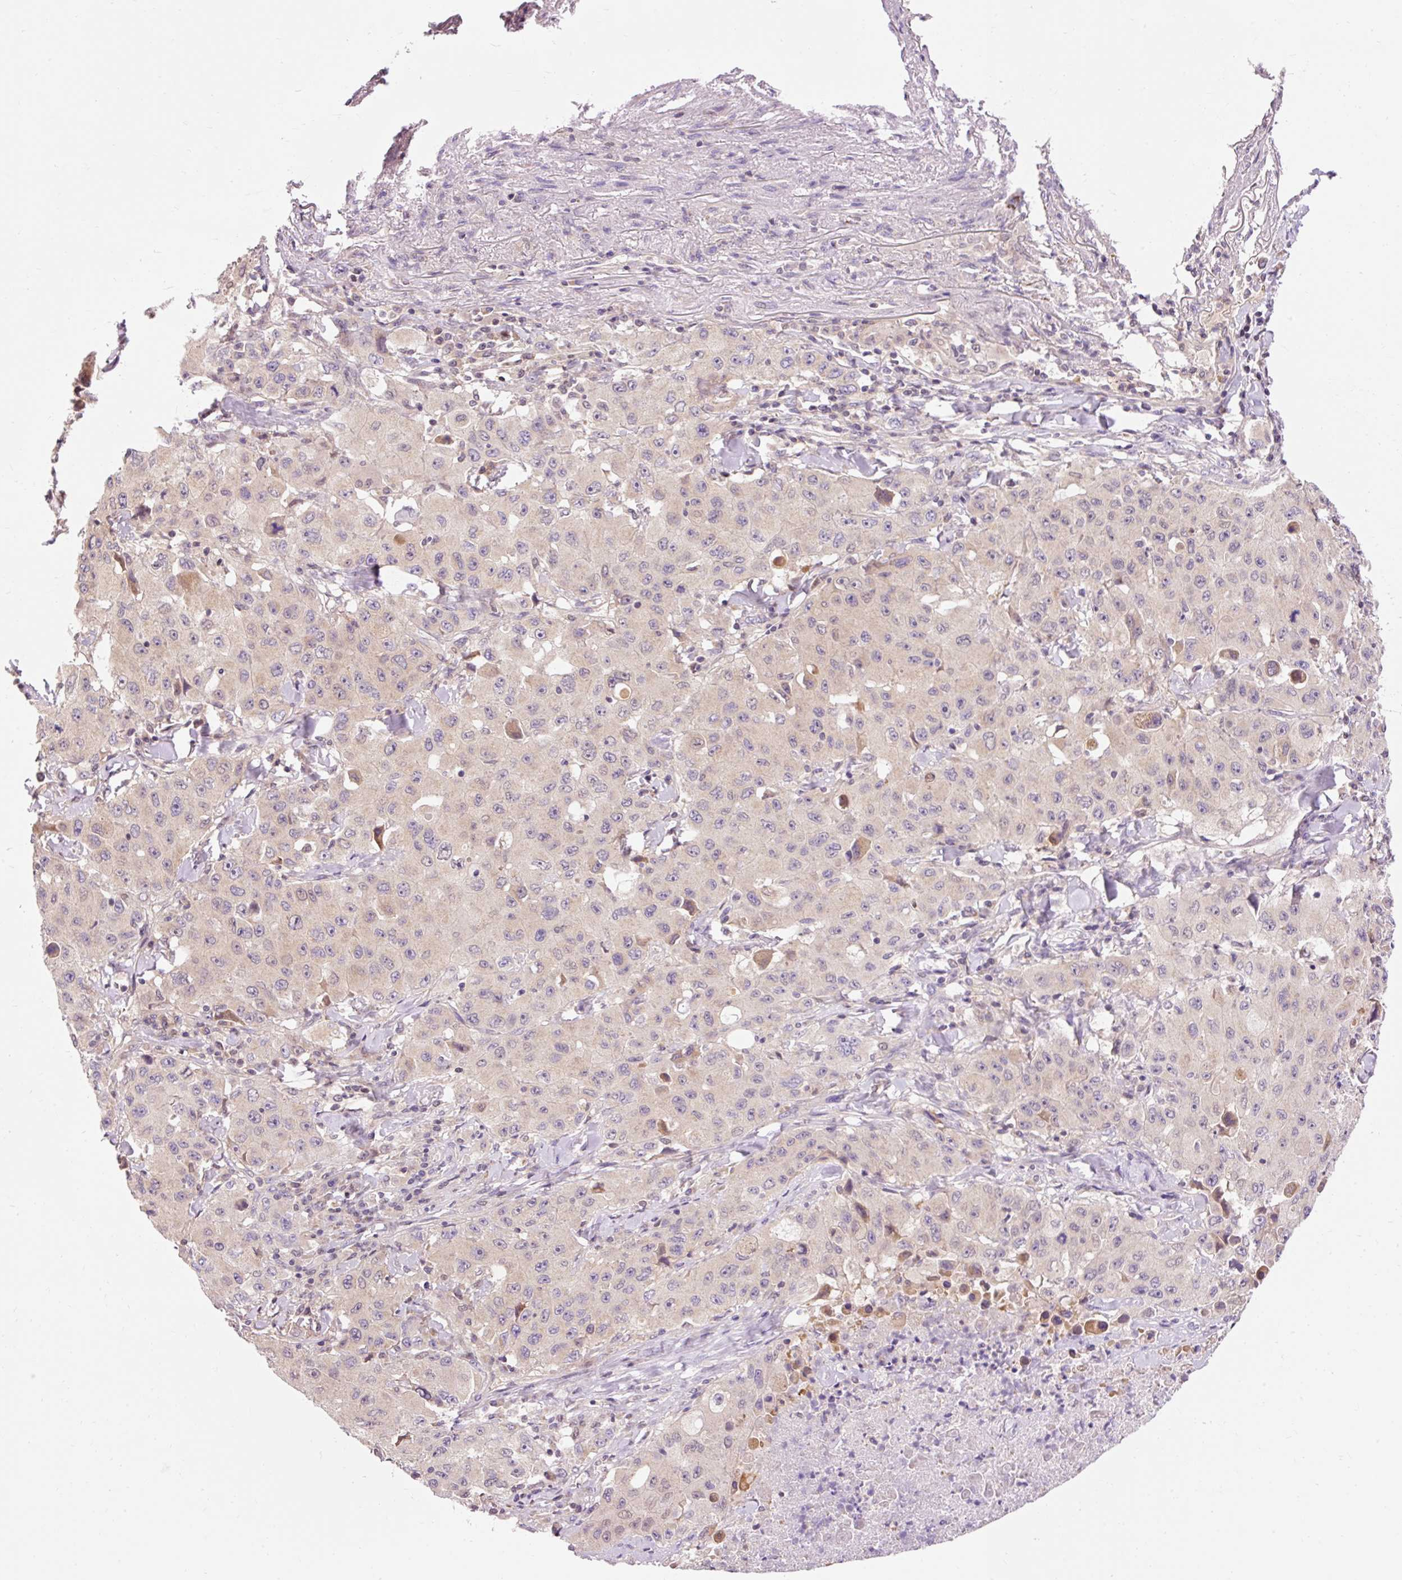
{"staining": {"intensity": "moderate", "quantity": "<25%", "location": "cytoplasmic/membranous"}, "tissue": "lung cancer", "cell_type": "Tumor cells", "image_type": "cancer", "snomed": [{"axis": "morphology", "description": "Squamous cell carcinoma, NOS"}, {"axis": "topography", "description": "Lung"}], "caption": "The micrograph reveals immunohistochemical staining of squamous cell carcinoma (lung). There is moderate cytoplasmic/membranous expression is seen in approximately <25% of tumor cells.", "gene": "IMMT", "patient": {"sex": "male", "age": 63}}